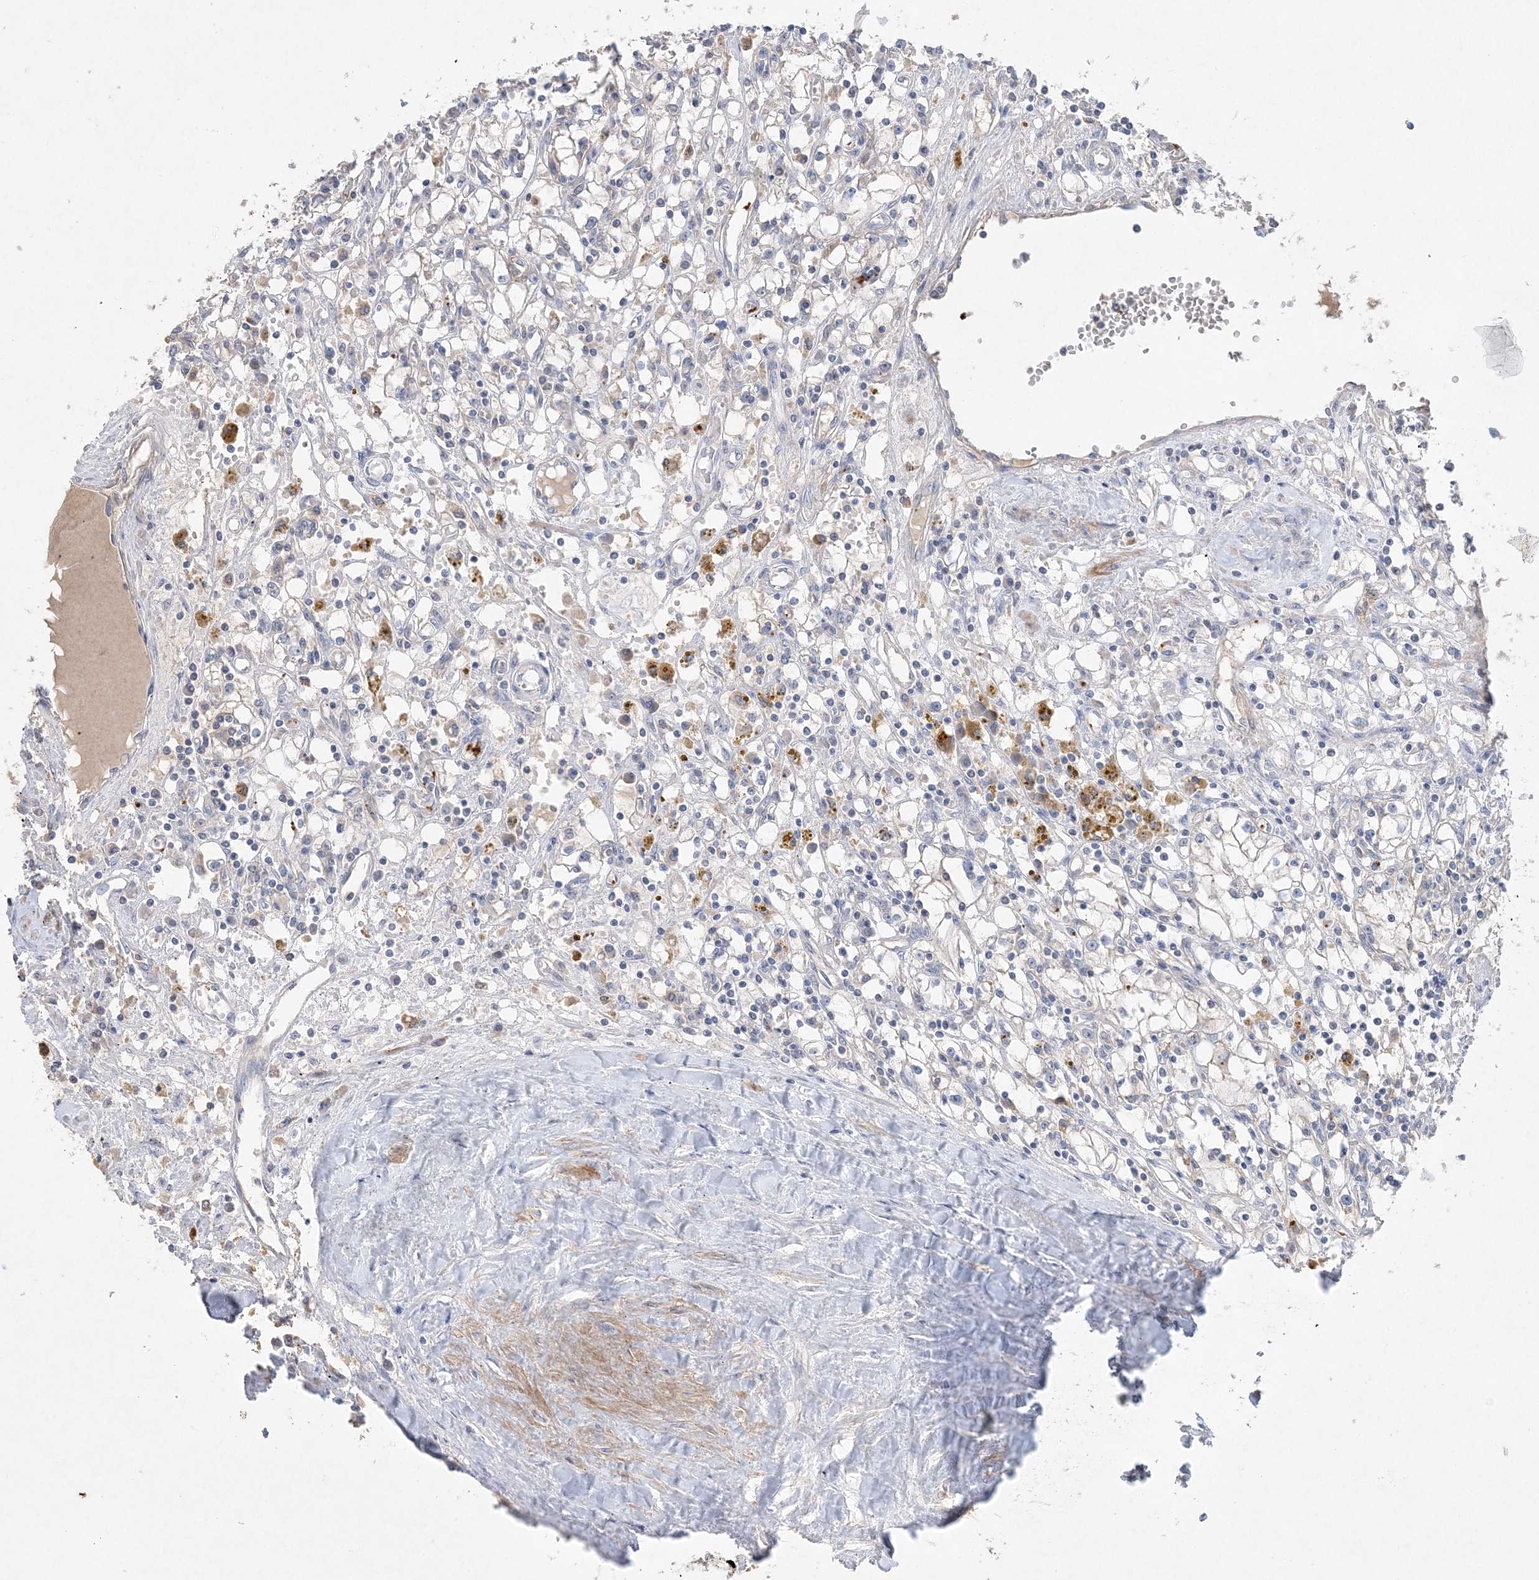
{"staining": {"intensity": "negative", "quantity": "none", "location": "none"}, "tissue": "renal cancer", "cell_type": "Tumor cells", "image_type": "cancer", "snomed": [{"axis": "morphology", "description": "Adenocarcinoma, NOS"}, {"axis": "topography", "description": "Kidney"}], "caption": "Tumor cells show no significant expression in renal cancer.", "gene": "ADCK2", "patient": {"sex": "male", "age": 56}}